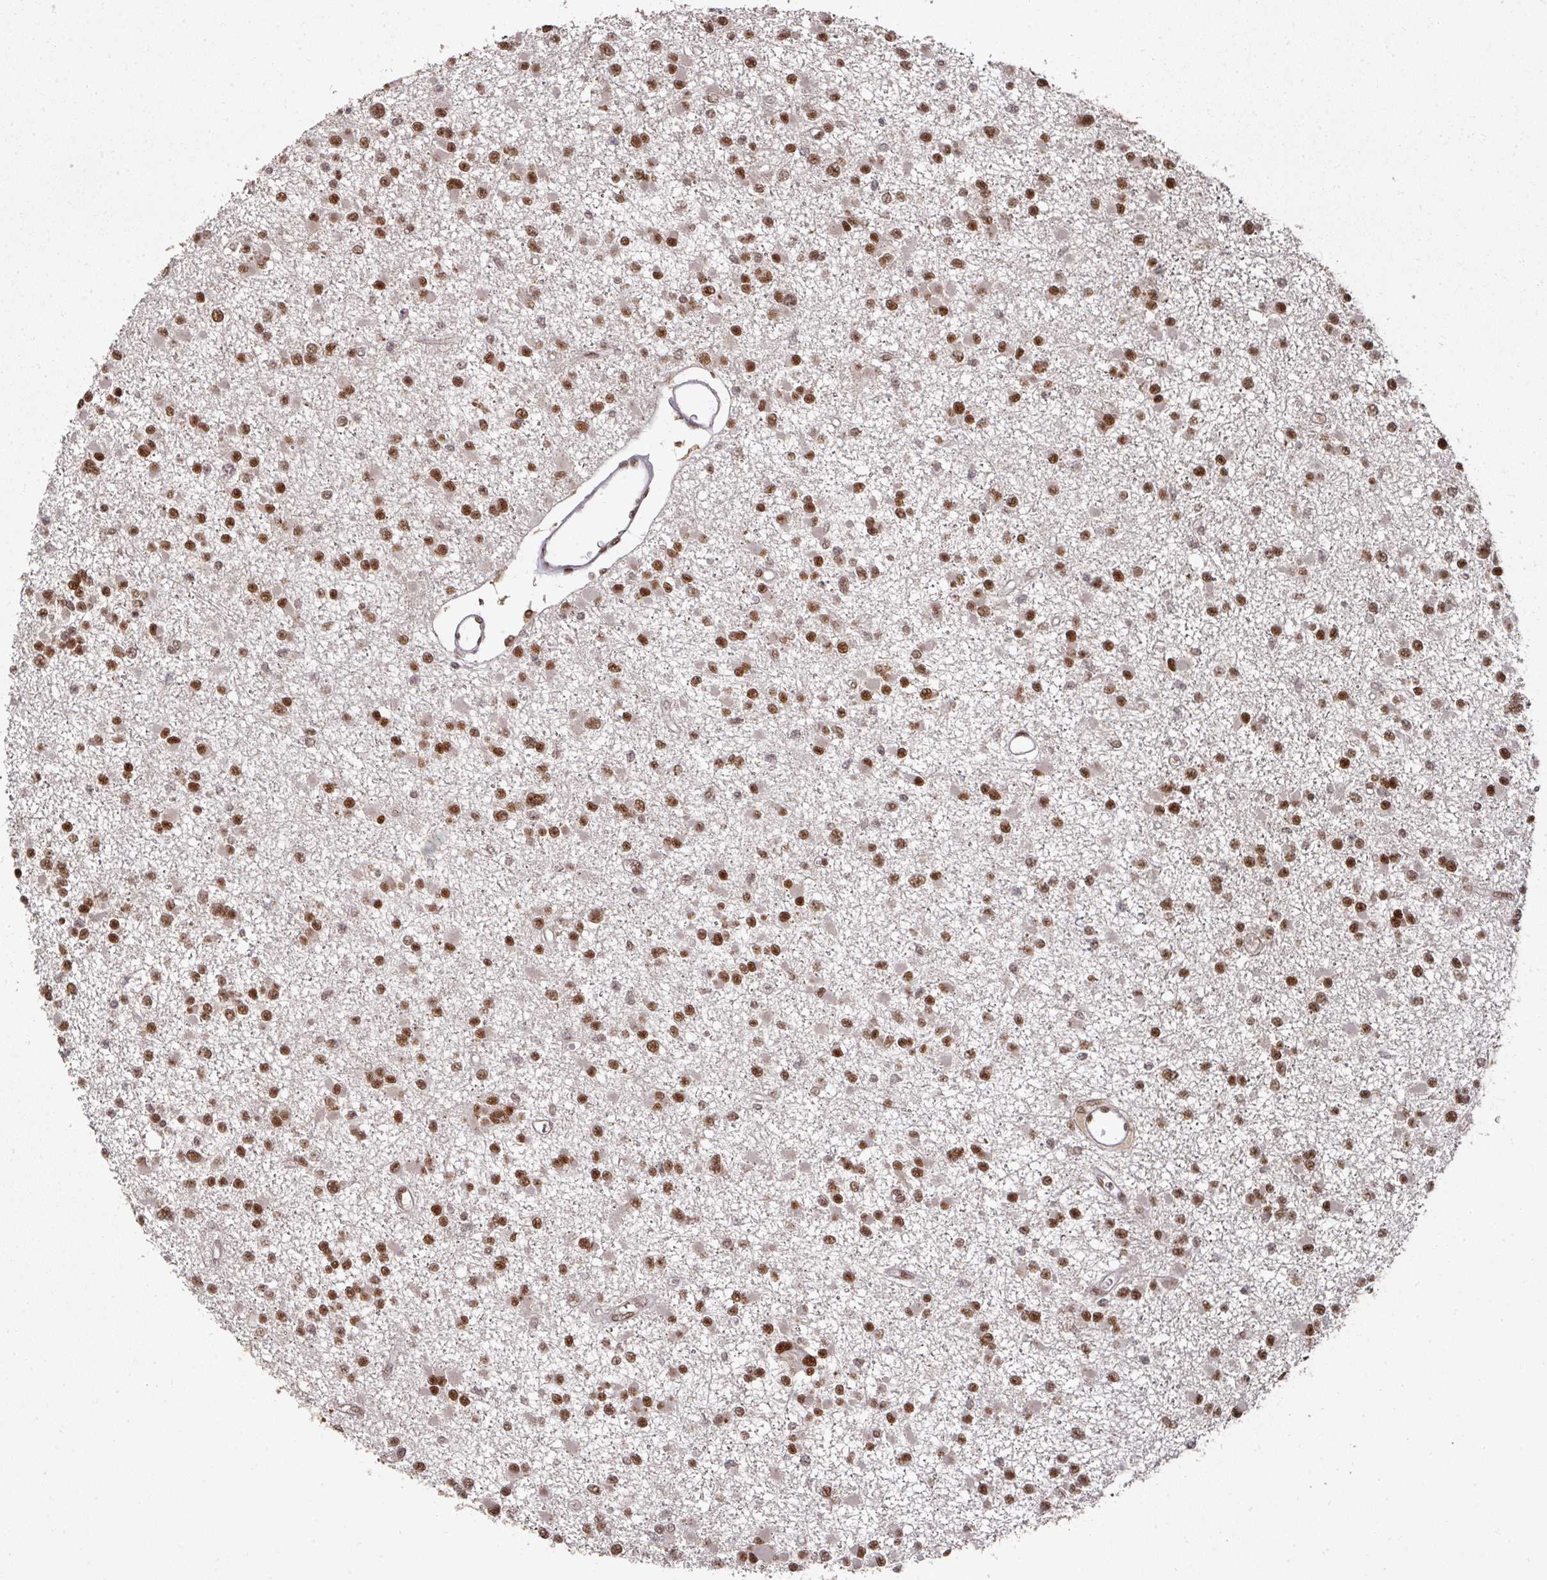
{"staining": {"intensity": "moderate", "quantity": ">75%", "location": "nuclear"}, "tissue": "glioma", "cell_type": "Tumor cells", "image_type": "cancer", "snomed": [{"axis": "morphology", "description": "Glioma, malignant, Low grade"}, {"axis": "topography", "description": "Brain"}], "caption": "An IHC photomicrograph of tumor tissue is shown. Protein staining in brown shows moderate nuclear positivity in glioma within tumor cells.", "gene": "MEPCE", "patient": {"sex": "female", "age": 22}}